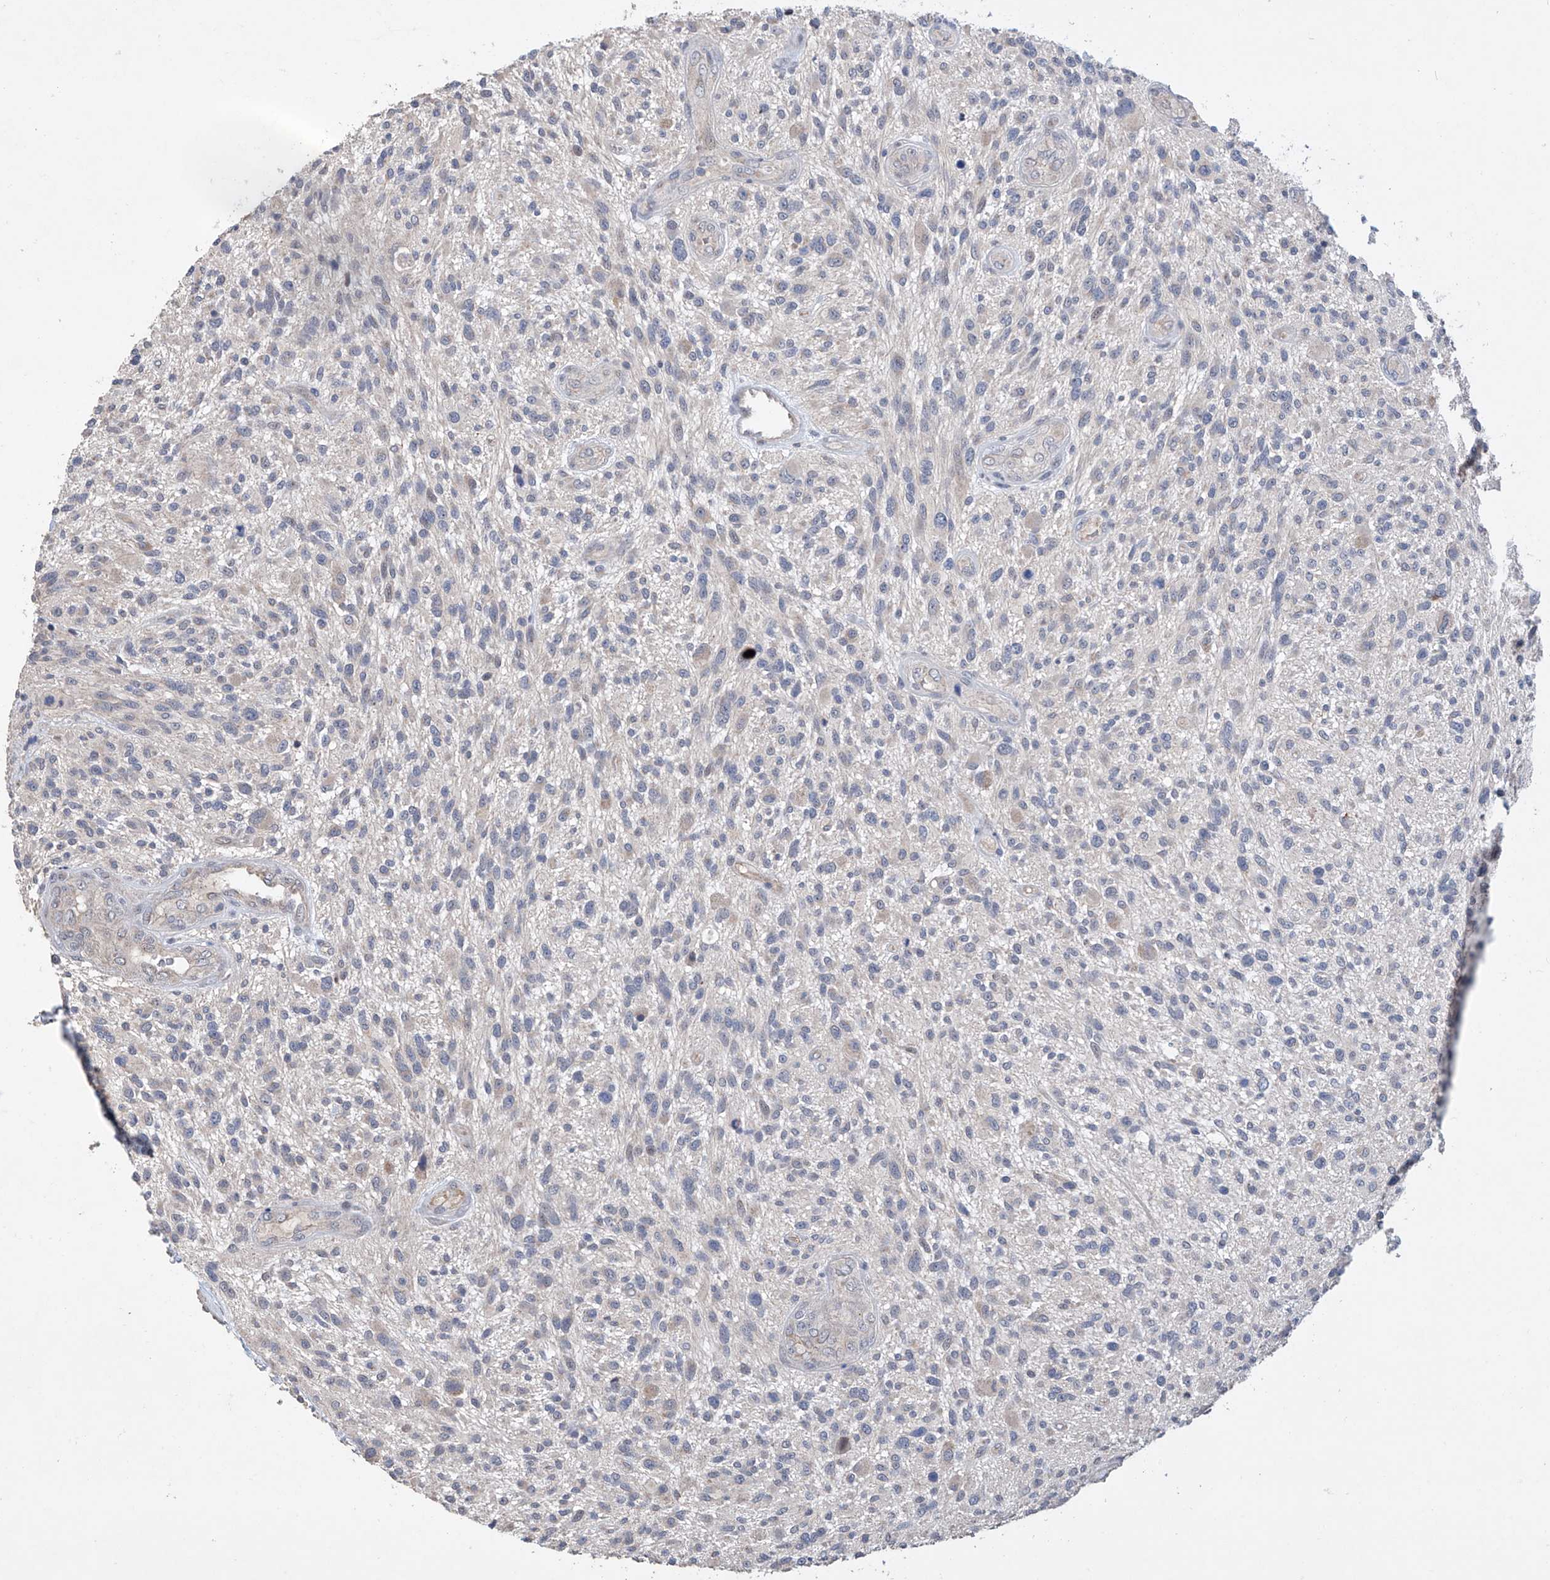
{"staining": {"intensity": "negative", "quantity": "none", "location": "none"}, "tissue": "glioma", "cell_type": "Tumor cells", "image_type": "cancer", "snomed": [{"axis": "morphology", "description": "Glioma, malignant, High grade"}, {"axis": "topography", "description": "Brain"}], "caption": "Glioma stained for a protein using immunohistochemistry reveals no positivity tumor cells.", "gene": "AFG1L", "patient": {"sex": "male", "age": 47}}